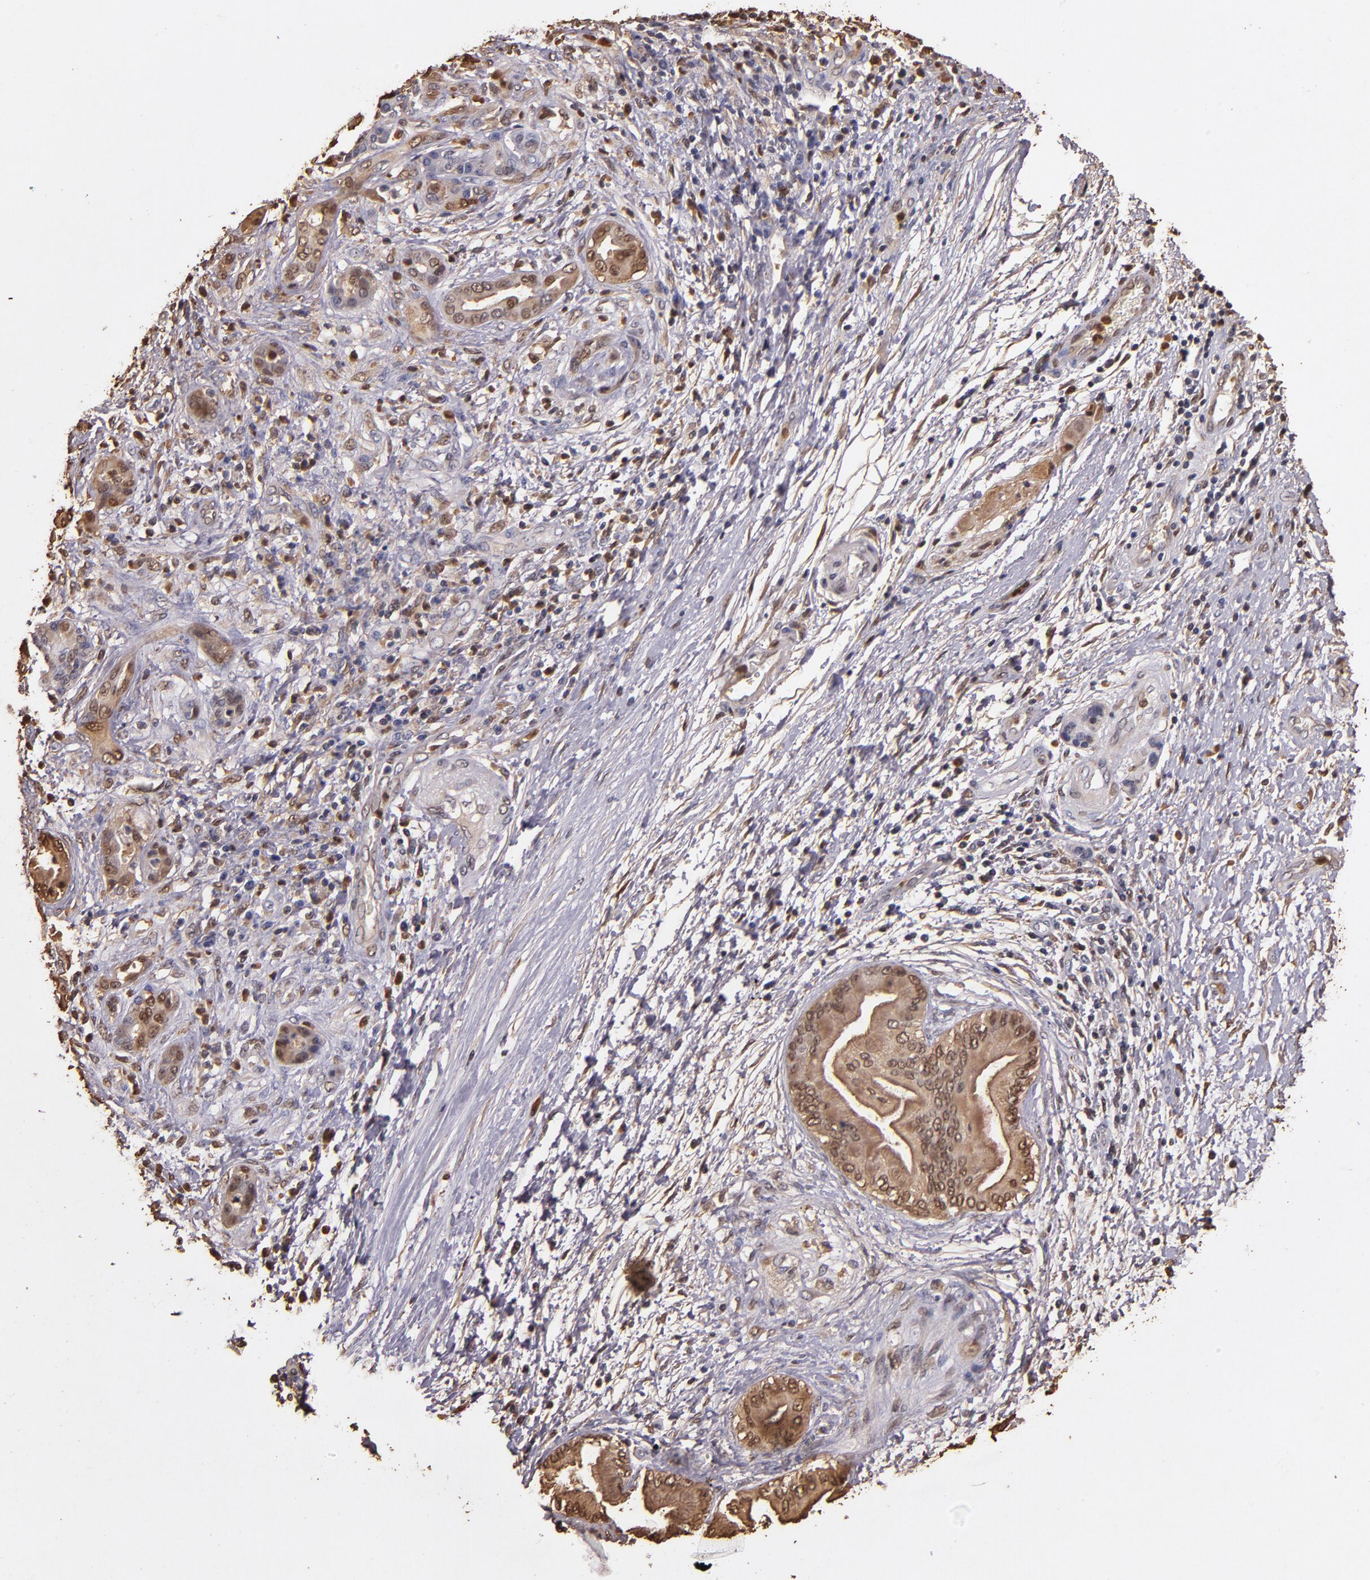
{"staining": {"intensity": "moderate", "quantity": ">75%", "location": "cytoplasmic/membranous,nuclear"}, "tissue": "pancreatic cancer", "cell_type": "Tumor cells", "image_type": "cancer", "snomed": [{"axis": "morphology", "description": "Adenocarcinoma, NOS"}, {"axis": "topography", "description": "Pancreas"}], "caption": "Adenocarcinoma (pancreatic) stained for a protein displays moderate cytoplasmic/membranous and nuclear positivity in tumor cells.", "gene": "S100A6", "patient": {"sex": "female", "age": 70}}